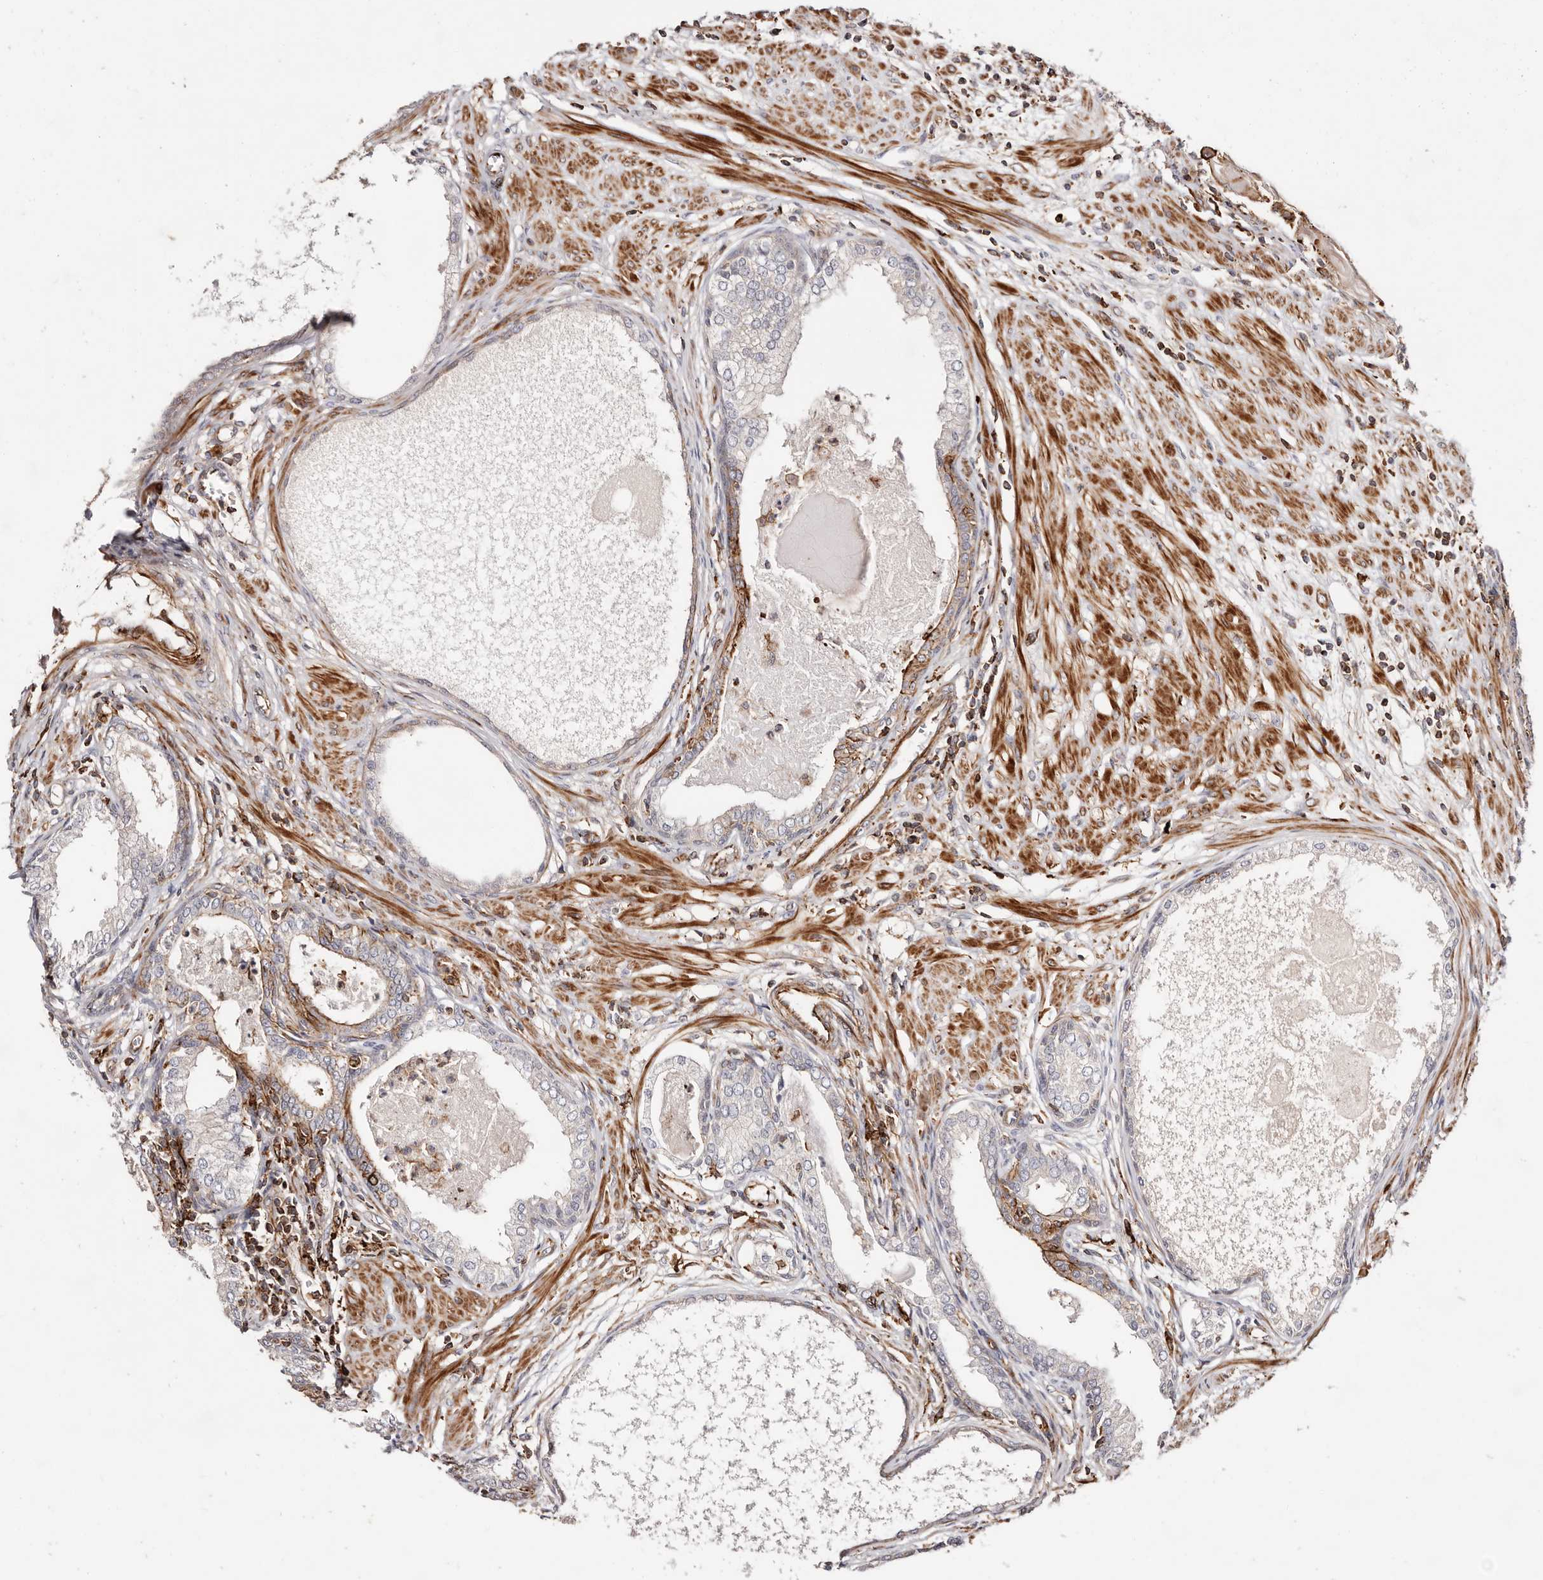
{"staining": {"intensity": "moderate", "quantity": "25%-75%", "location": "cytoplasmic/membranous"}, "tissue": "prostate cancer", "cell_type": "Tumor cells", "image_type": "cancer", "snomed": [{"axis": "morphology", "description": "Adenocarcinoma, High grade"}, {"axis": "topography", "description": "Prostate"}], "caption": "Immunohistochemistry (DAB (3,3'-diaminobenzidine)) staining of prostate cancer demonstrates moderate cytoplasmic/membranous protein positivity in approximately 25%-75% of tumor cells.", "gene": "PTPN22", "patient": {"sex": "male", "age": 62}}